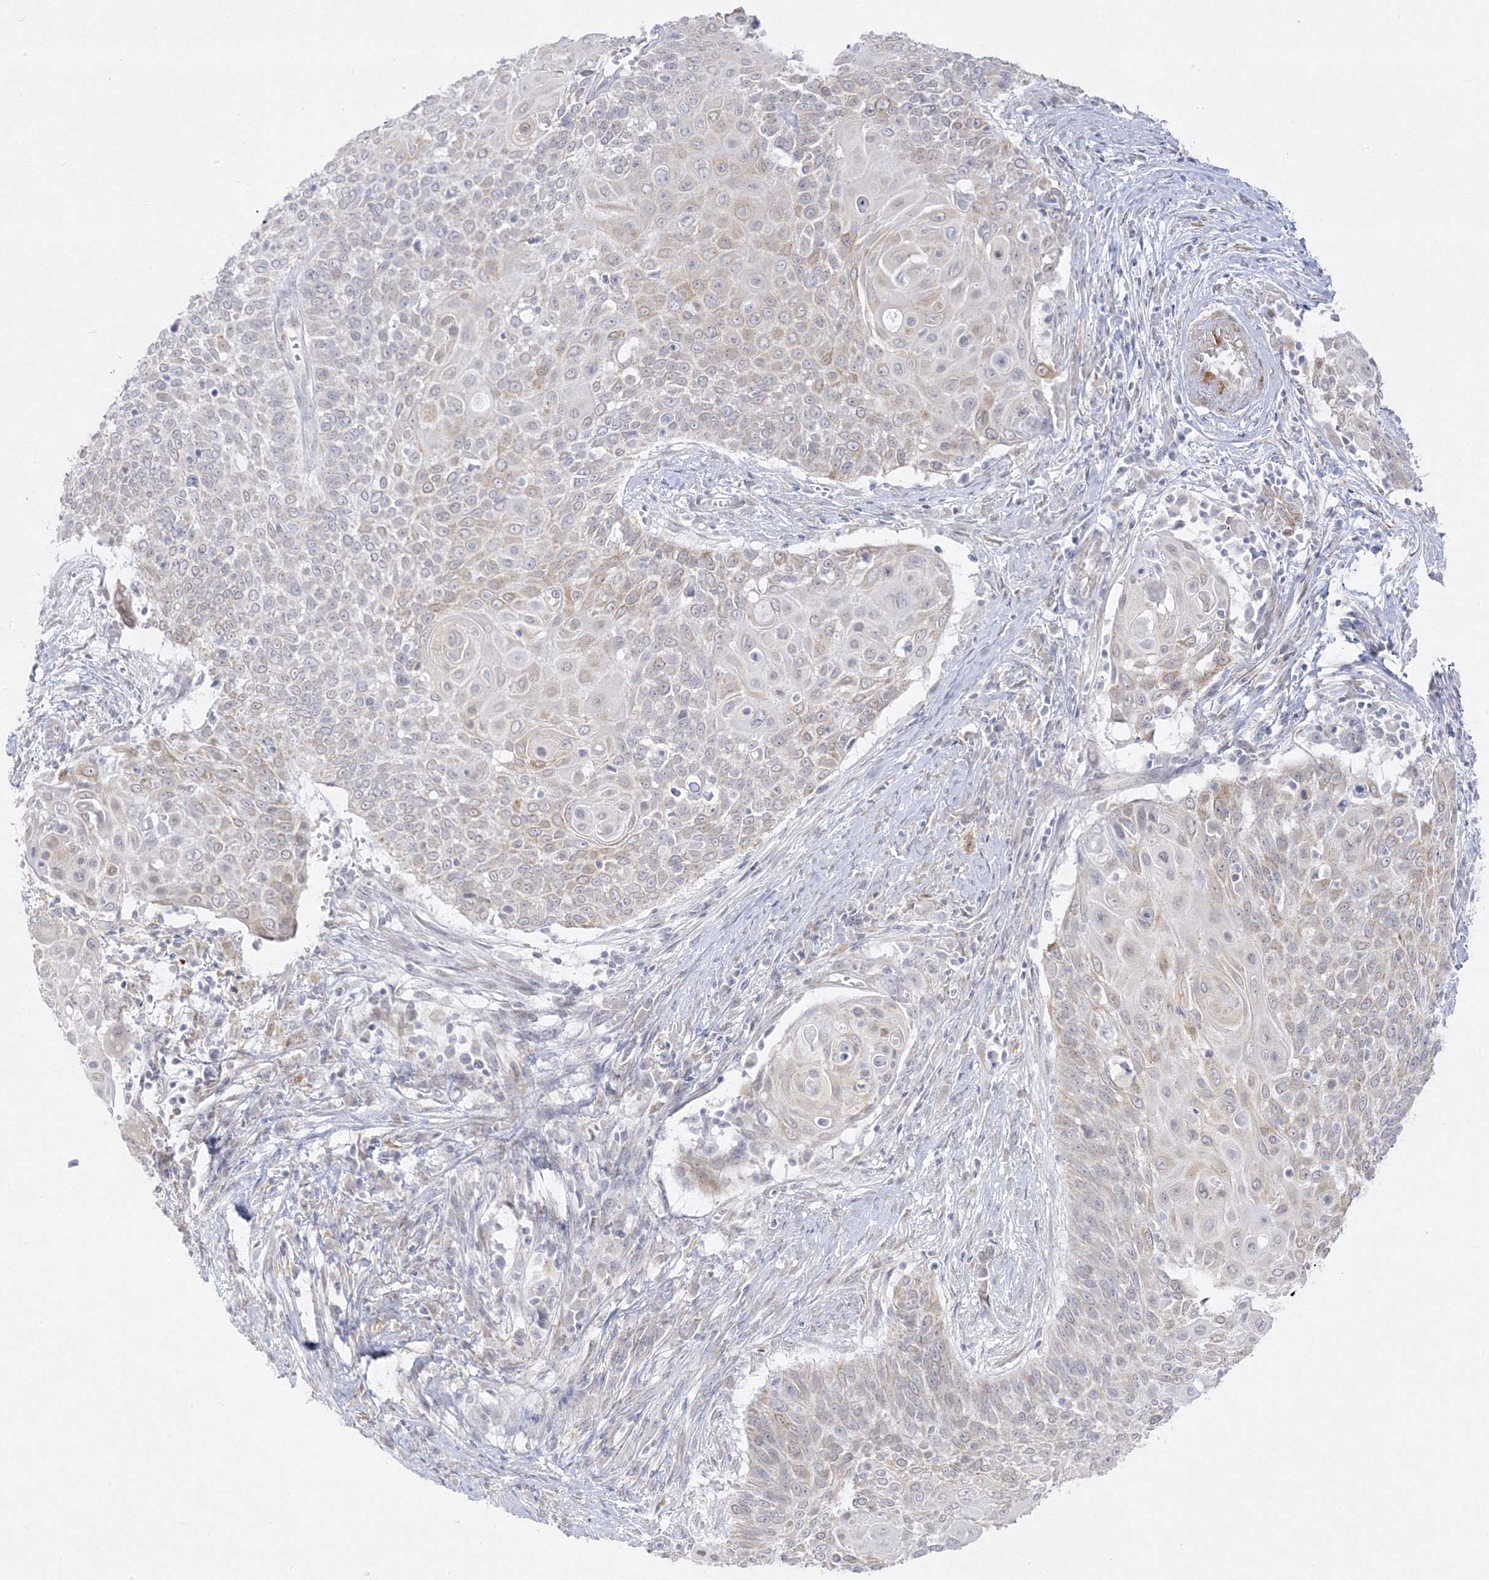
{"staining": {"intensity": "weak", "quantity": "<25%", "location": "cytoplasmic/membranous"}, "tissue": "cervical cancer", "cell_type": "Tumor cells", "image_type": "cancer", "snomed": [{"axis": "morphology", "description": "Squamous cell carcinoma, NOS"}, {"axis": "topography", "description": "Cervix"}], "caption": "This is a histopathology image of IHC staining of squamous cell carcinoma (cervical), which shows no positivity in tumor cells. (Immunohistochemistry (ihc), brightfield microscopy, high magnification).", "gene": "C2CD2", "patient": {"sex": "female", "age": 39}}